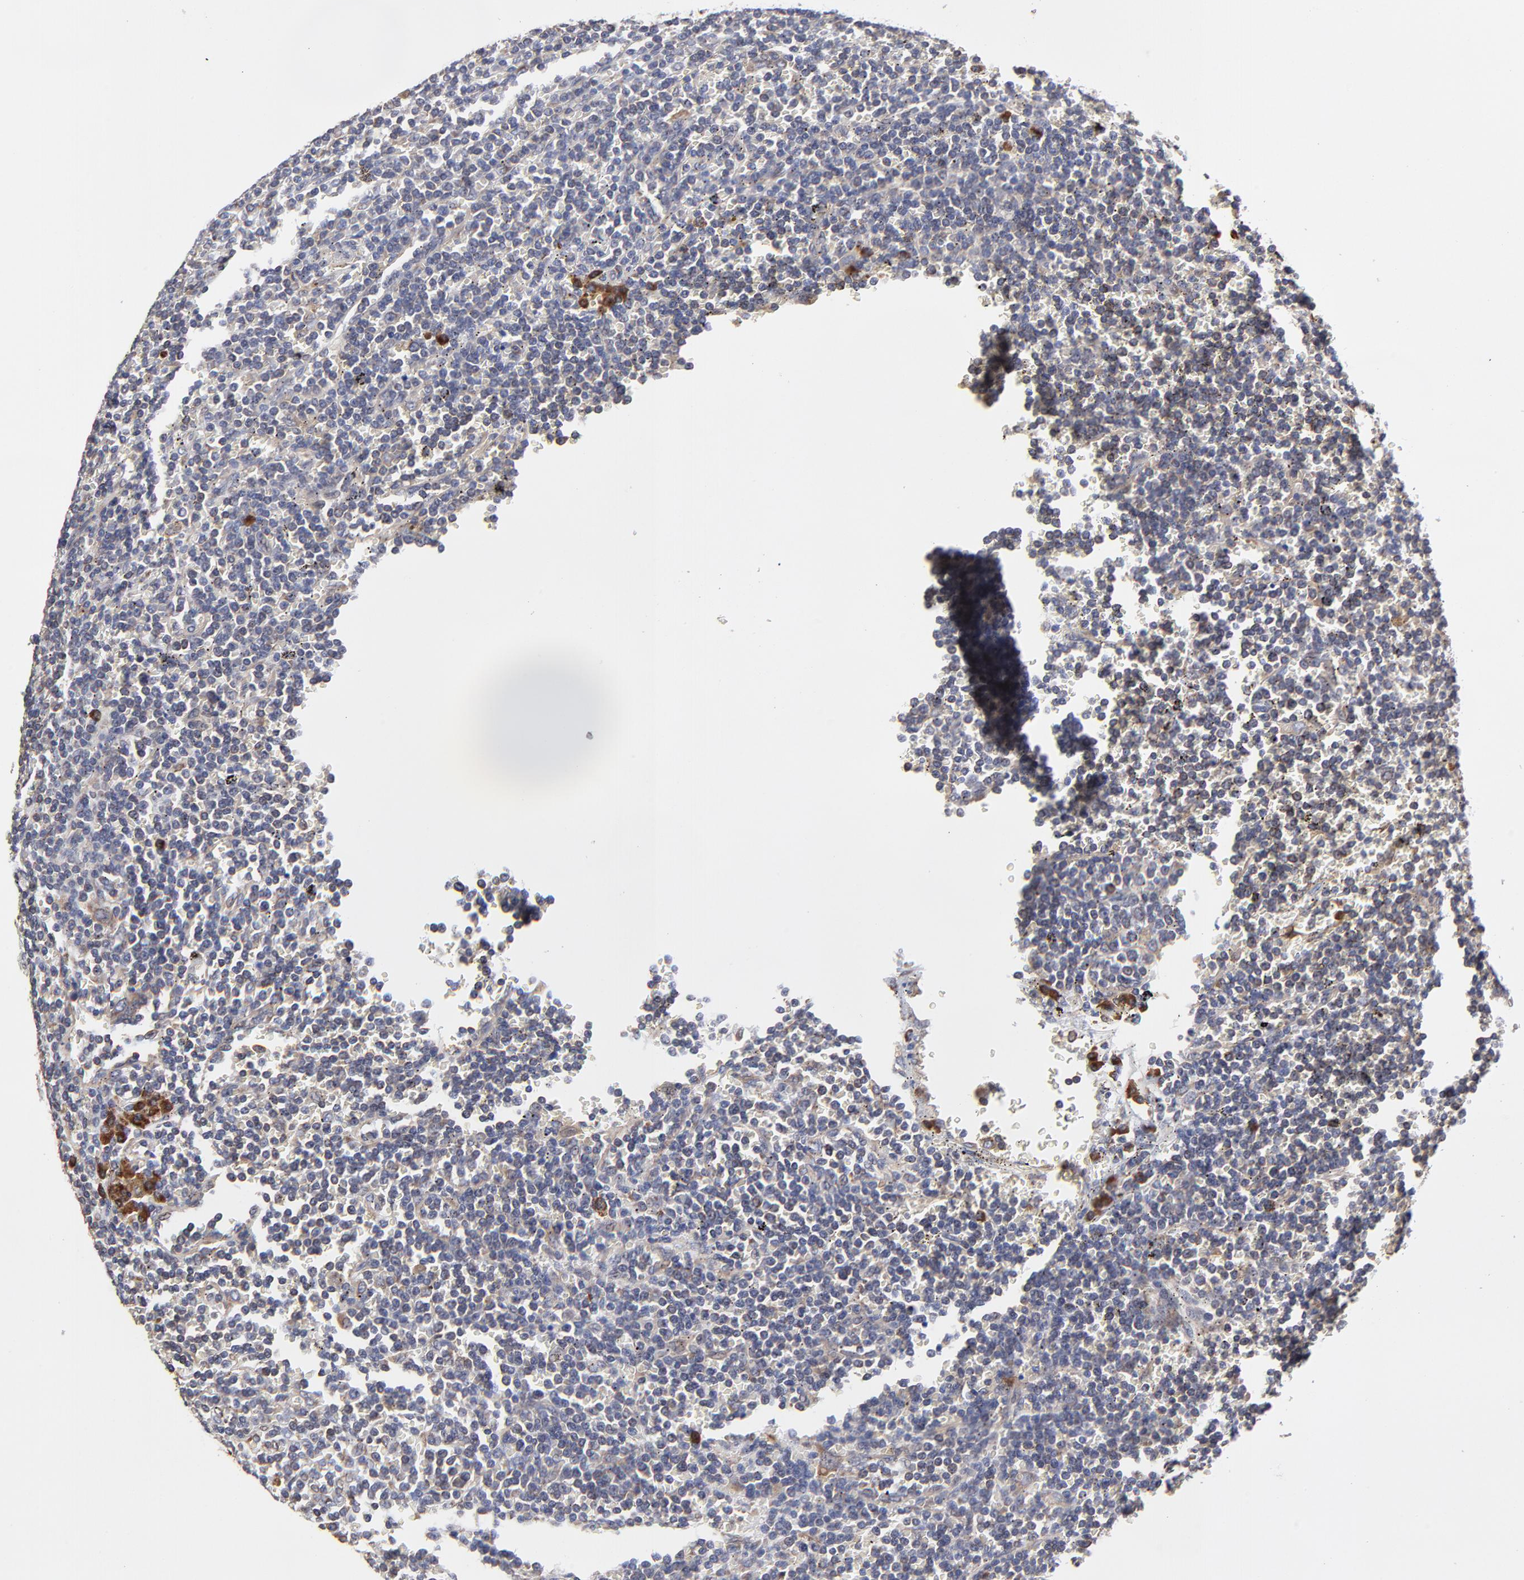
{"staining": {"intensity": "strong", "quantity": "<25%", "location": "cytoplasmic/membranous"}, "tissue": "lymphoma", "cell_type": "Tumor cells", "image_type": "cancer", "snomed": [{"axis": "morphology", "description": "Malignant lymphoma, non-Hodgkin's type, Low grade"}, {"axis": "topography", "description": "Spleen"}], "caption": "High-magnification brightfield microscopy of lymphoma stained with DAB (3,3'-diaminobenzidine) (brown) and counterstained with hematoxylin (blue). tumor cells exhibit strong cytoplasmic/membranous staining is identified in about<25% of cells.", "gene": "LMAN1", "patient": {"sex": "male", "age": 80}}